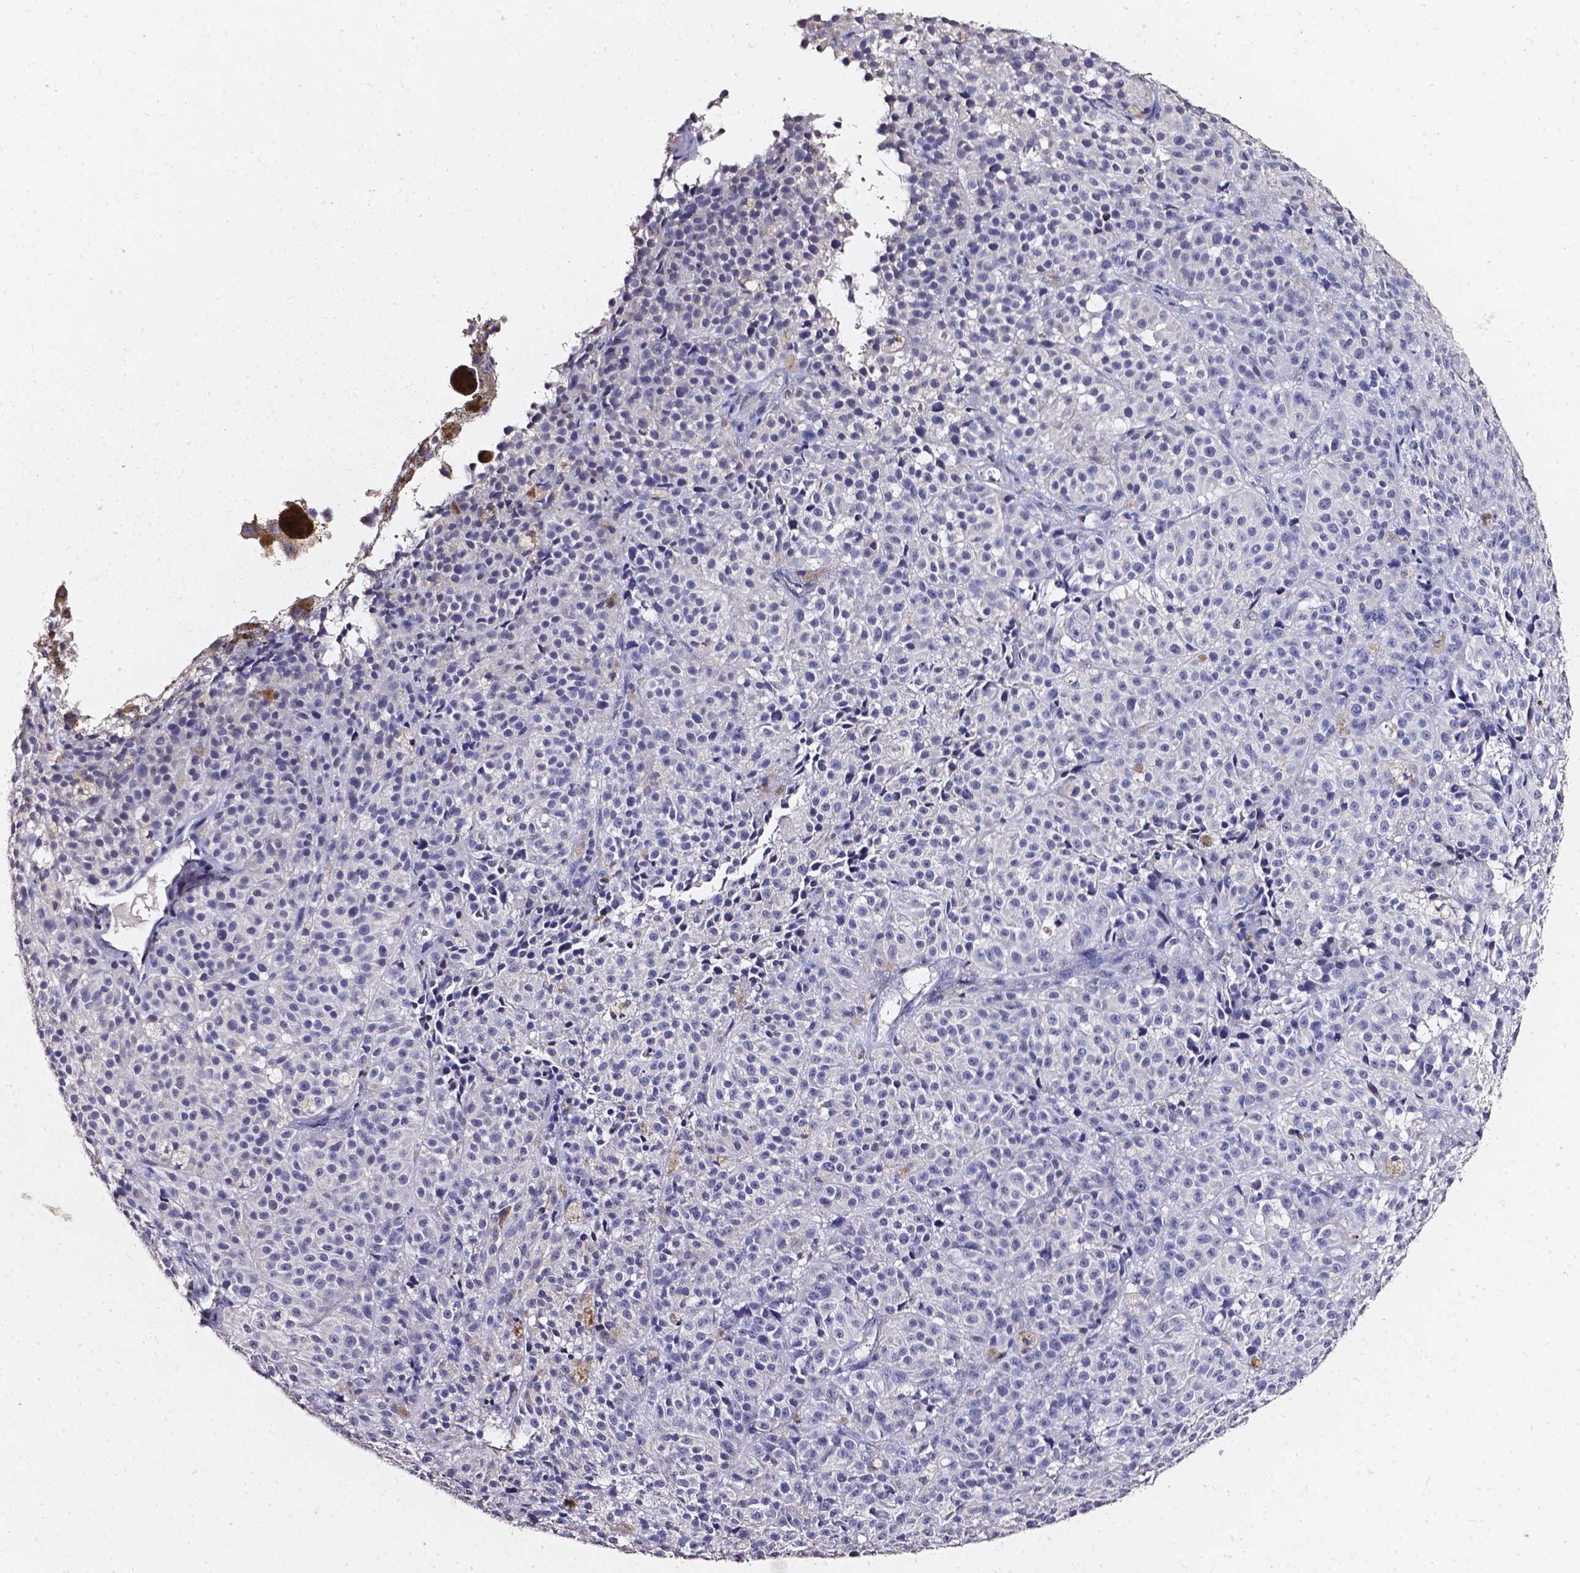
{"staining": {"intensity": "negative", "quantity": "none", "location": "none"}, "tissue": "melanoma", "cell_type": "Tumor cells", "image_type": "cancer", "snomed": [{"axis": "morphology", "description": "Malignant melanoma, NOS"}, {"axis": "topography", "description": "Skin"}], "caption": "A high-resolution micrograph shows IHC staining of malignant melanoma, which displays no significant staining in tumor cells.", "gene": "AKR1B10", "patient": {"sex": "female", "age": 58}}